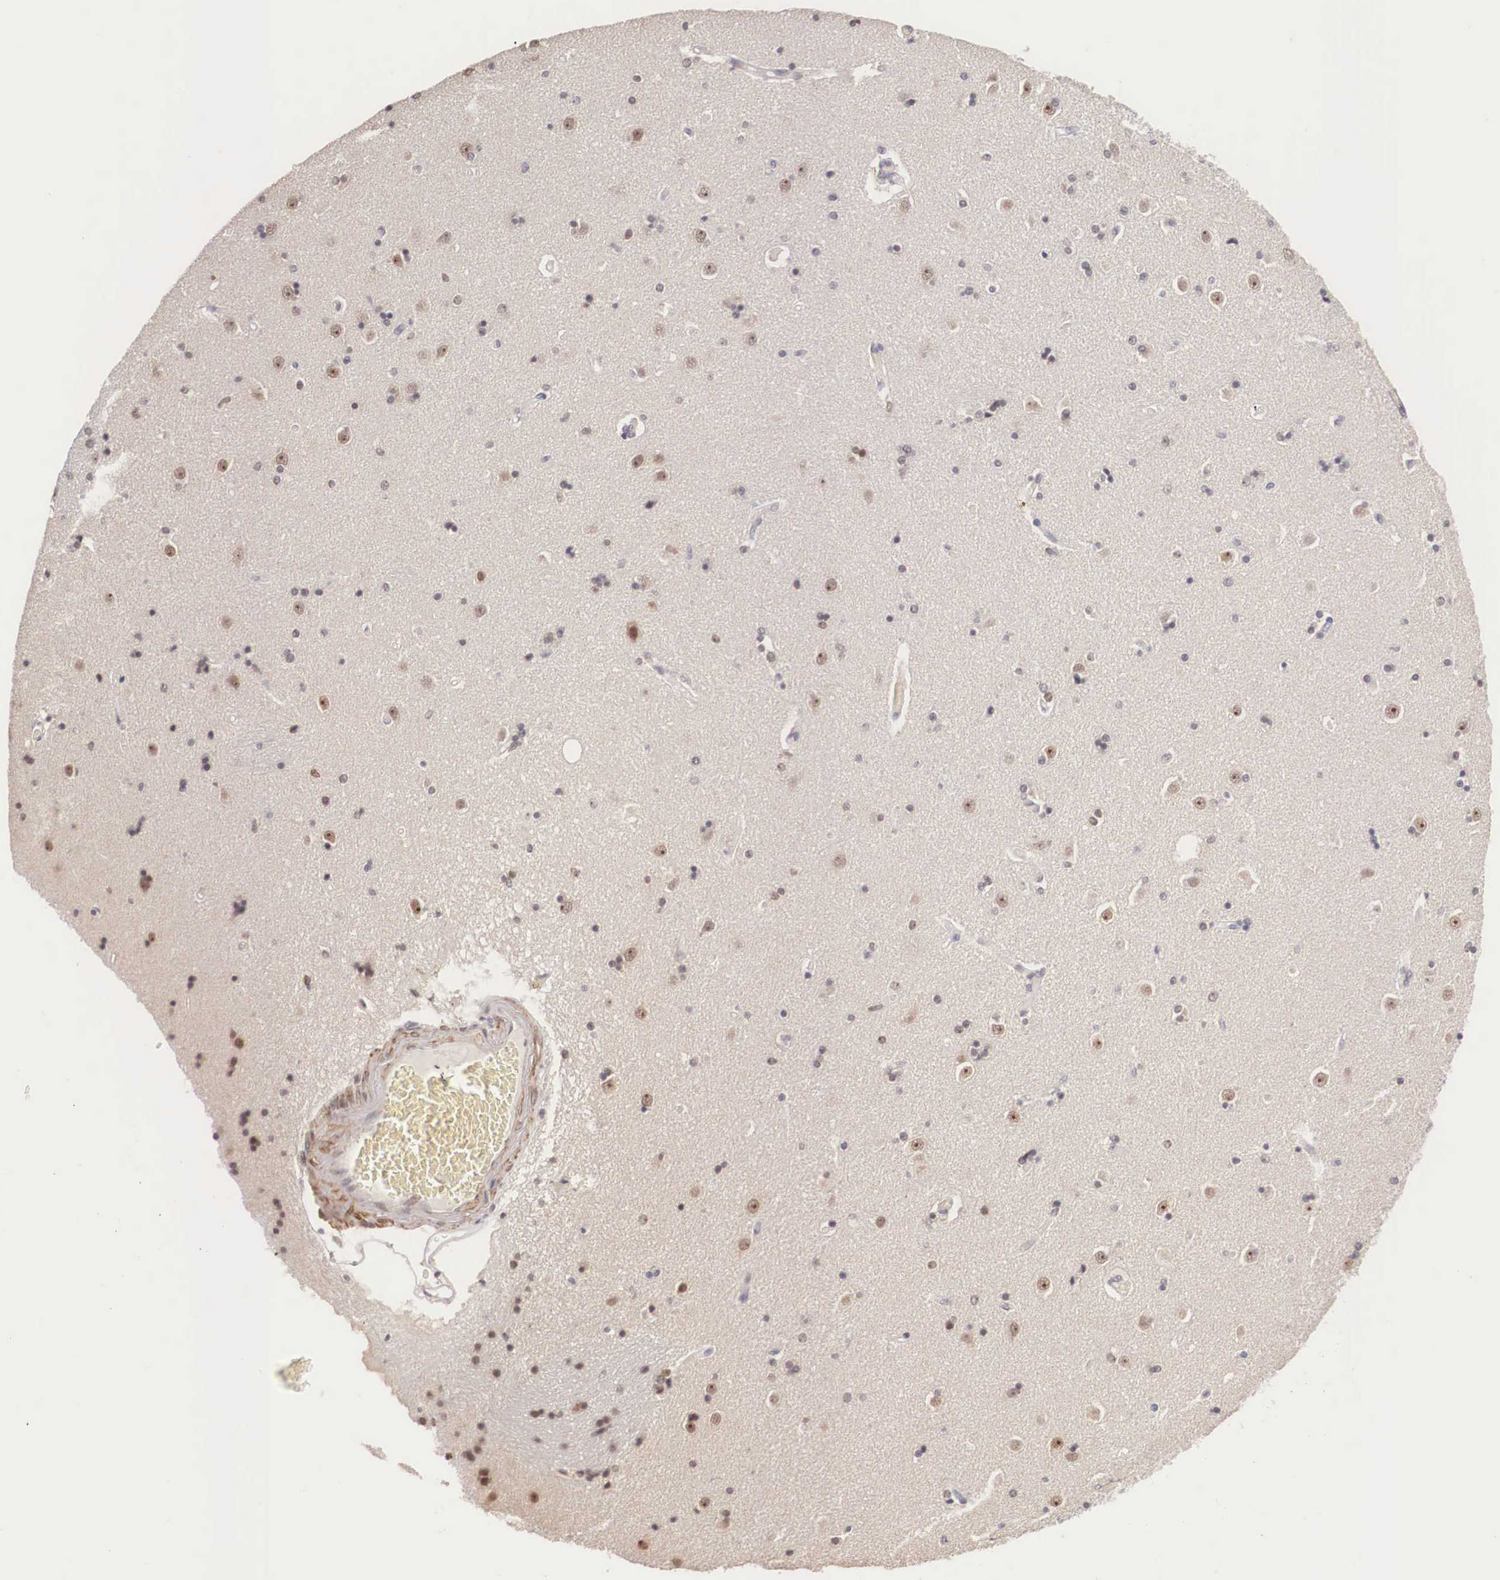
{"staining": {"intensity": "weak", "quantity": "<25%", "location": "nuclear"}, "tissue": "caudate", "cell_type": "Glial cells", "image_type": "normal", "snomed": [{"axis": "morphology", "description": "Normal tissue, NOS"}, {"axis": "topography", "description": "Lateral ventricle wall"}], "caption": "IHC photomicrograph of normal caudate stained for a protein (brown), which displays no staining in glial cells.", "gene": "ZNF275", "patient": {"sex": "female", "age": 54}}